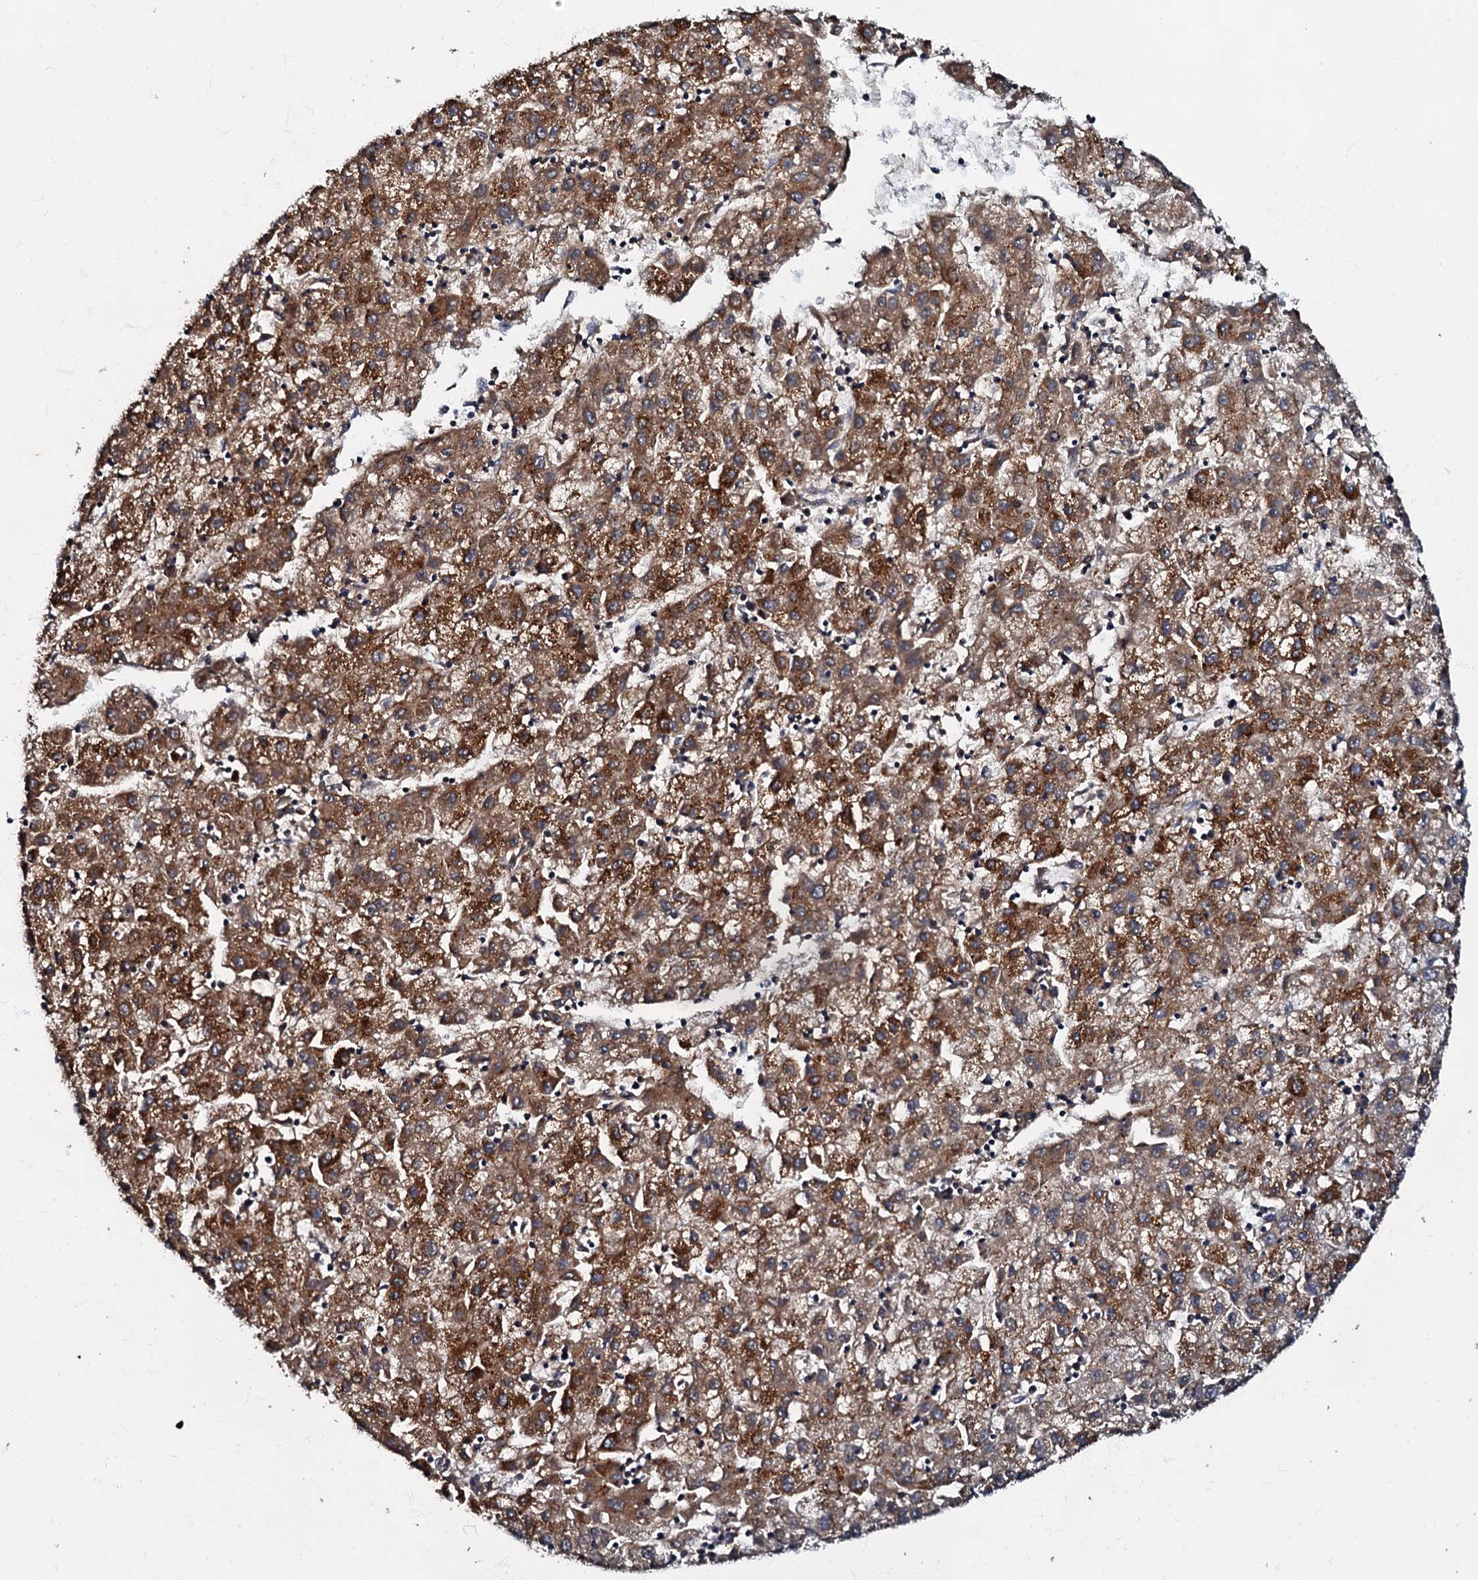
{"staining": {"intensity": "strong", "quantity": ">75%", "location": "cytoplasmic/membranous"}, "tissue": "liver cancer", "cell_type": "Tumor cells", "image_type": "cancer", "snomed": [{"axis": "morphology", "description": "Carcinoma, Hepatocellular, NOS"}, {"axis": "topography", "description": "Liver"}], "caption": "Protein expression by IHC reveals strong cytoplasmic/membranous positivity in approximately >75% of tumor cells in liver hepatocellular carcinoma.", "gene": "MANSC4", "patient": {"sex": "male", "age": 72}}